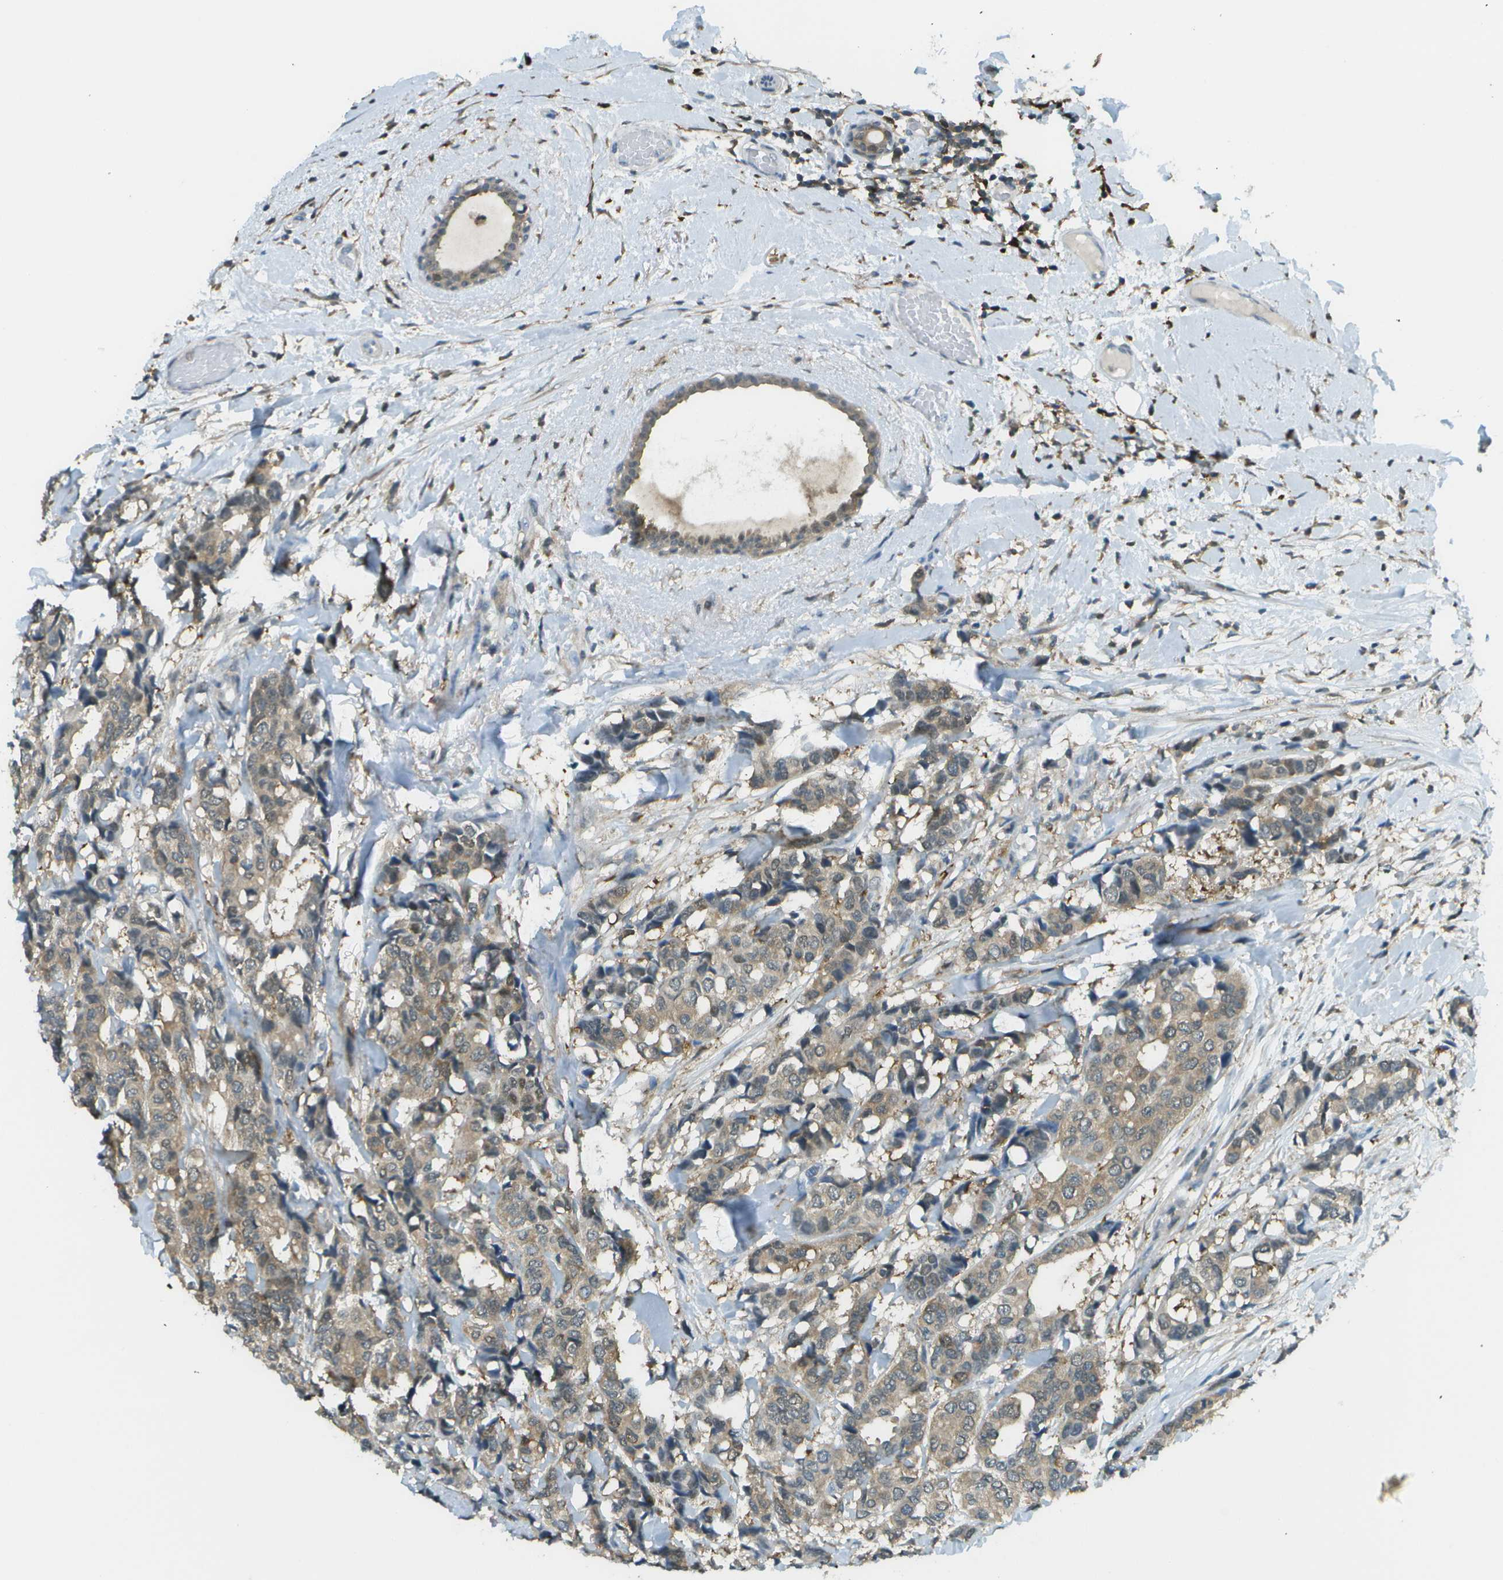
{"staining": {"intensity": "weak", "quantity": ">75%", "location": "cytoplasmic/membranous"}, "tissue": "breast cancer", "cell_type": "Tumor cells", "image_type": "cancer", "snomed": [{"axis": "morphology", "description": "Duct carcinoma"}, {"axis": "topography", "description": "Breast"}], "caption": "Breast cancer tissue exhibits weak cytoplasmic/membranous expression in about >75% of tumor cells, visualized by immunohistochemistry. The staining is performed using DAB brown chromogen to label protein expression. The nuclei are counter-stained blue using hematoxylin.", "gene": "CDH23", "patient": {"sex": "female", "age": 87}}